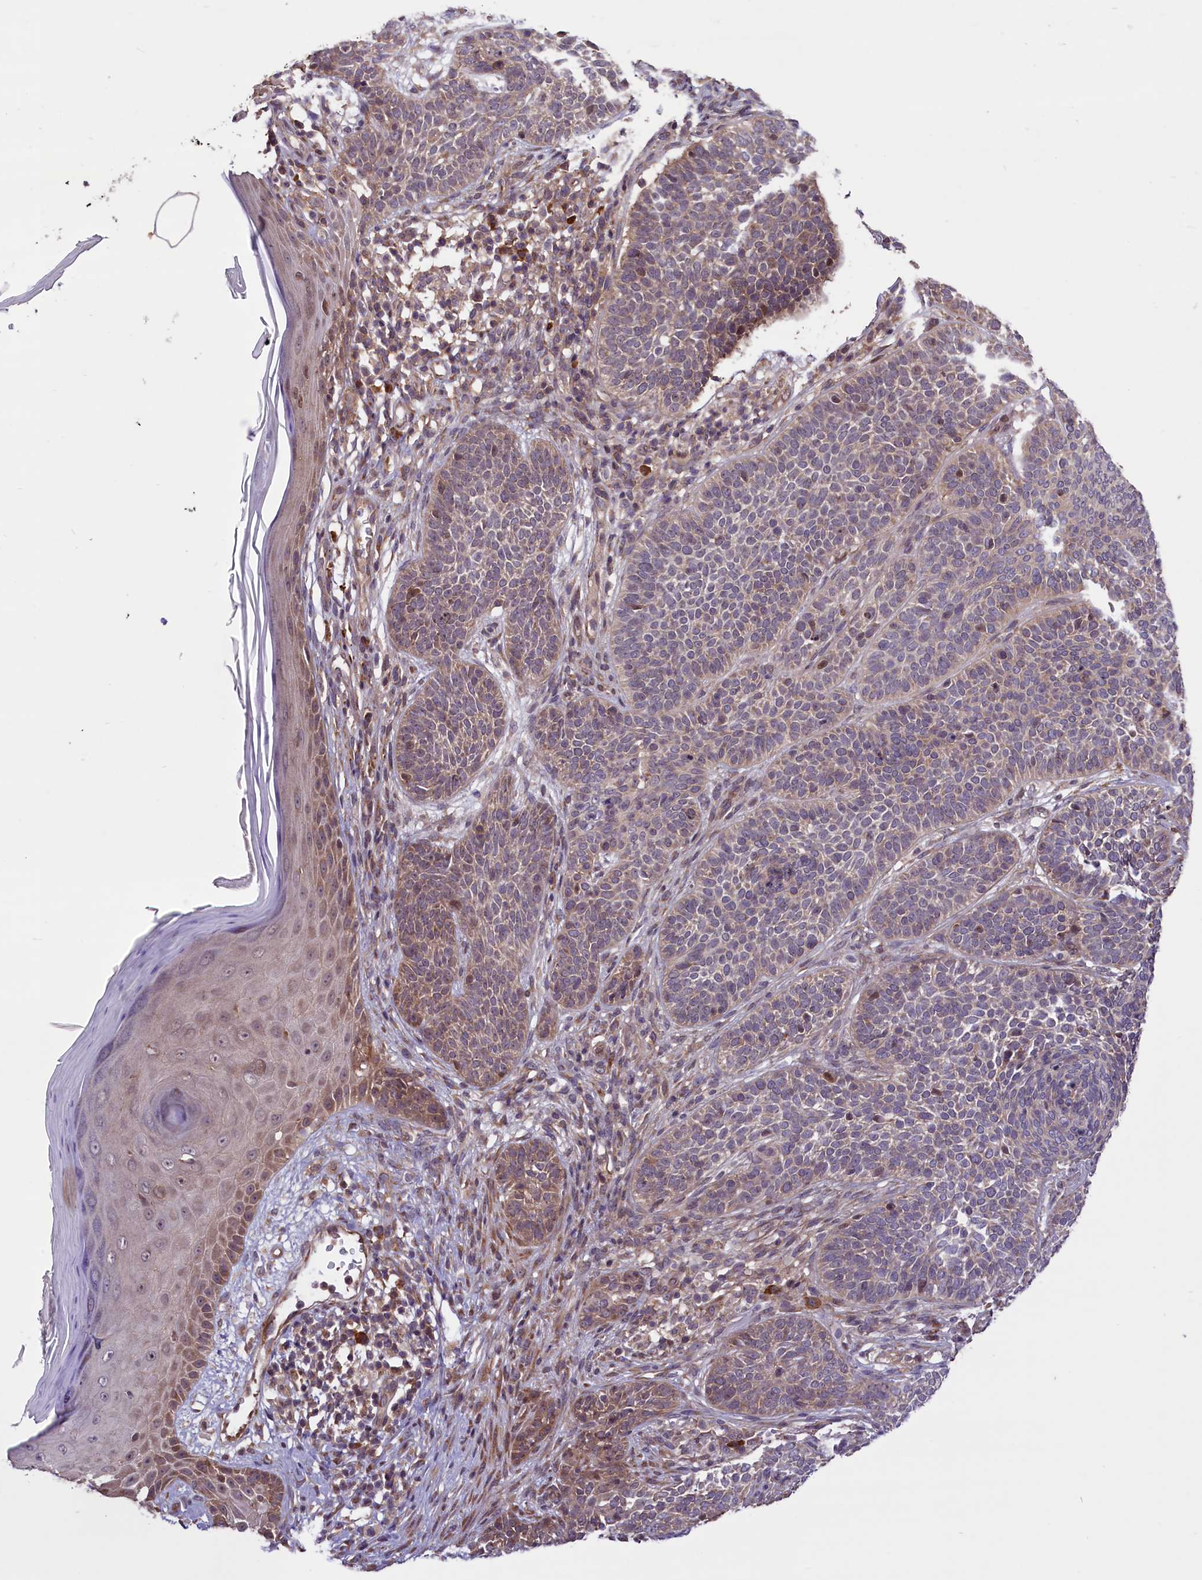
{"staining": {"intensity": "moderate", "quantity": "<25%", "location": "cytoplasmic/membranous"}, "tissue": "skin cancer", "cell_type": "Tumor cells", "image_type": "cancer", "snomed": [{"axis": "morphology", "description": "Basal cell carcinoma"}, {"axis": "topography", "description": "Skin"}], "caption": "Basal cell carcinoma (skin) stained with DAB immunohistochemistry demonstrates low levels of moderate cytoplasmic/membranous staining in approximately <25% of tumor cells.", "gene": "HDAC5", "patient": {"sex": "male", "age": 85}}